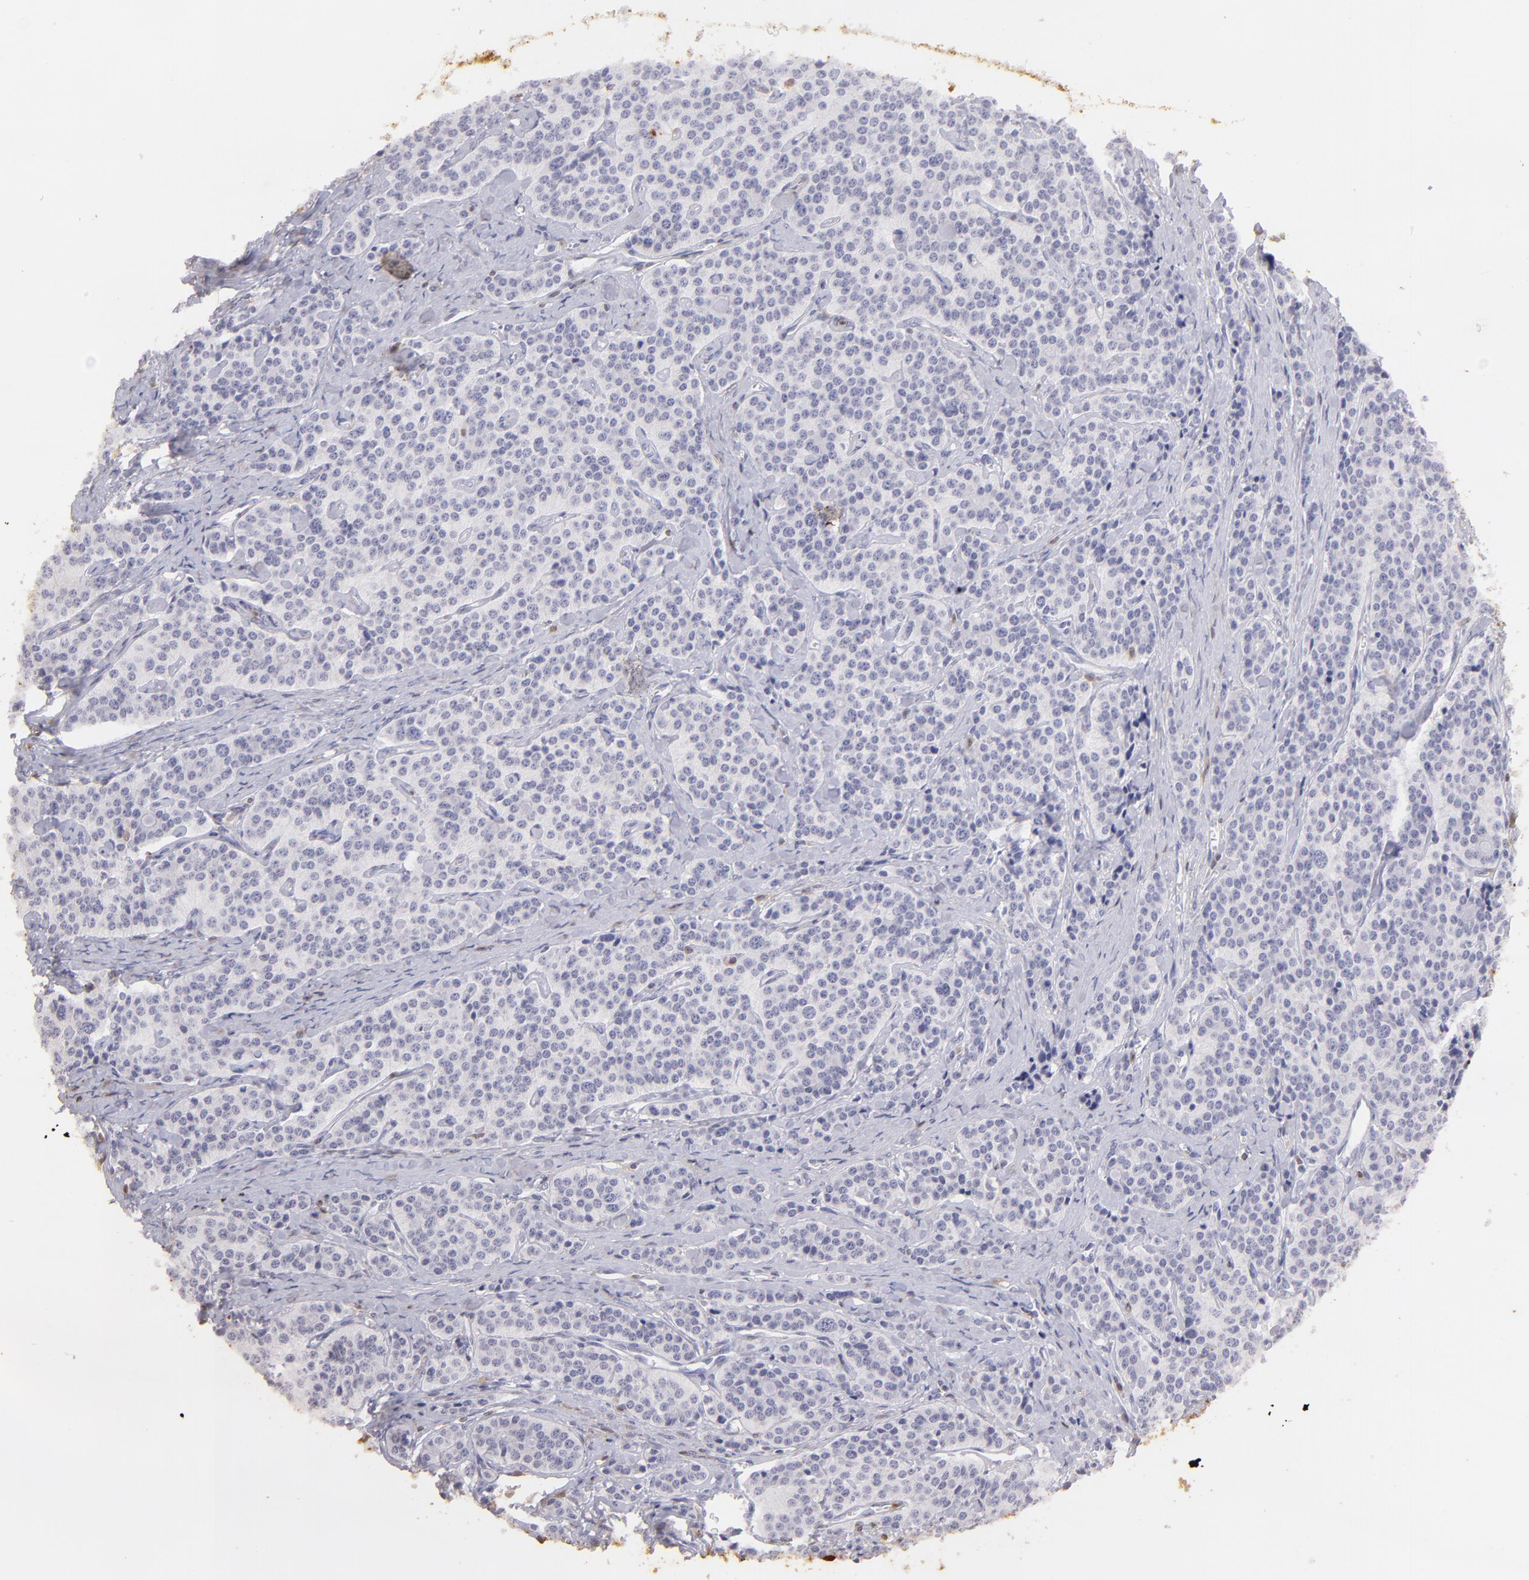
{"staining": {"intensity": "negative", "quantity": "none", "location": "none"}, "tissue": "carcinoid", "cell_type": "Tumor cells", "image_type": "cancer", "snomed": [{"axis": "morphology", "description": "Carcinoid, malignant, NOS"}, {"axis": "topography", "description": "Small intestine"}], "caption": "A photomicrograph of malignant carcinoid stained for a protein displays no brown staining in tumor cells.", "gene": "S100A2", "patient": {"sex": "male", "age": 63}}